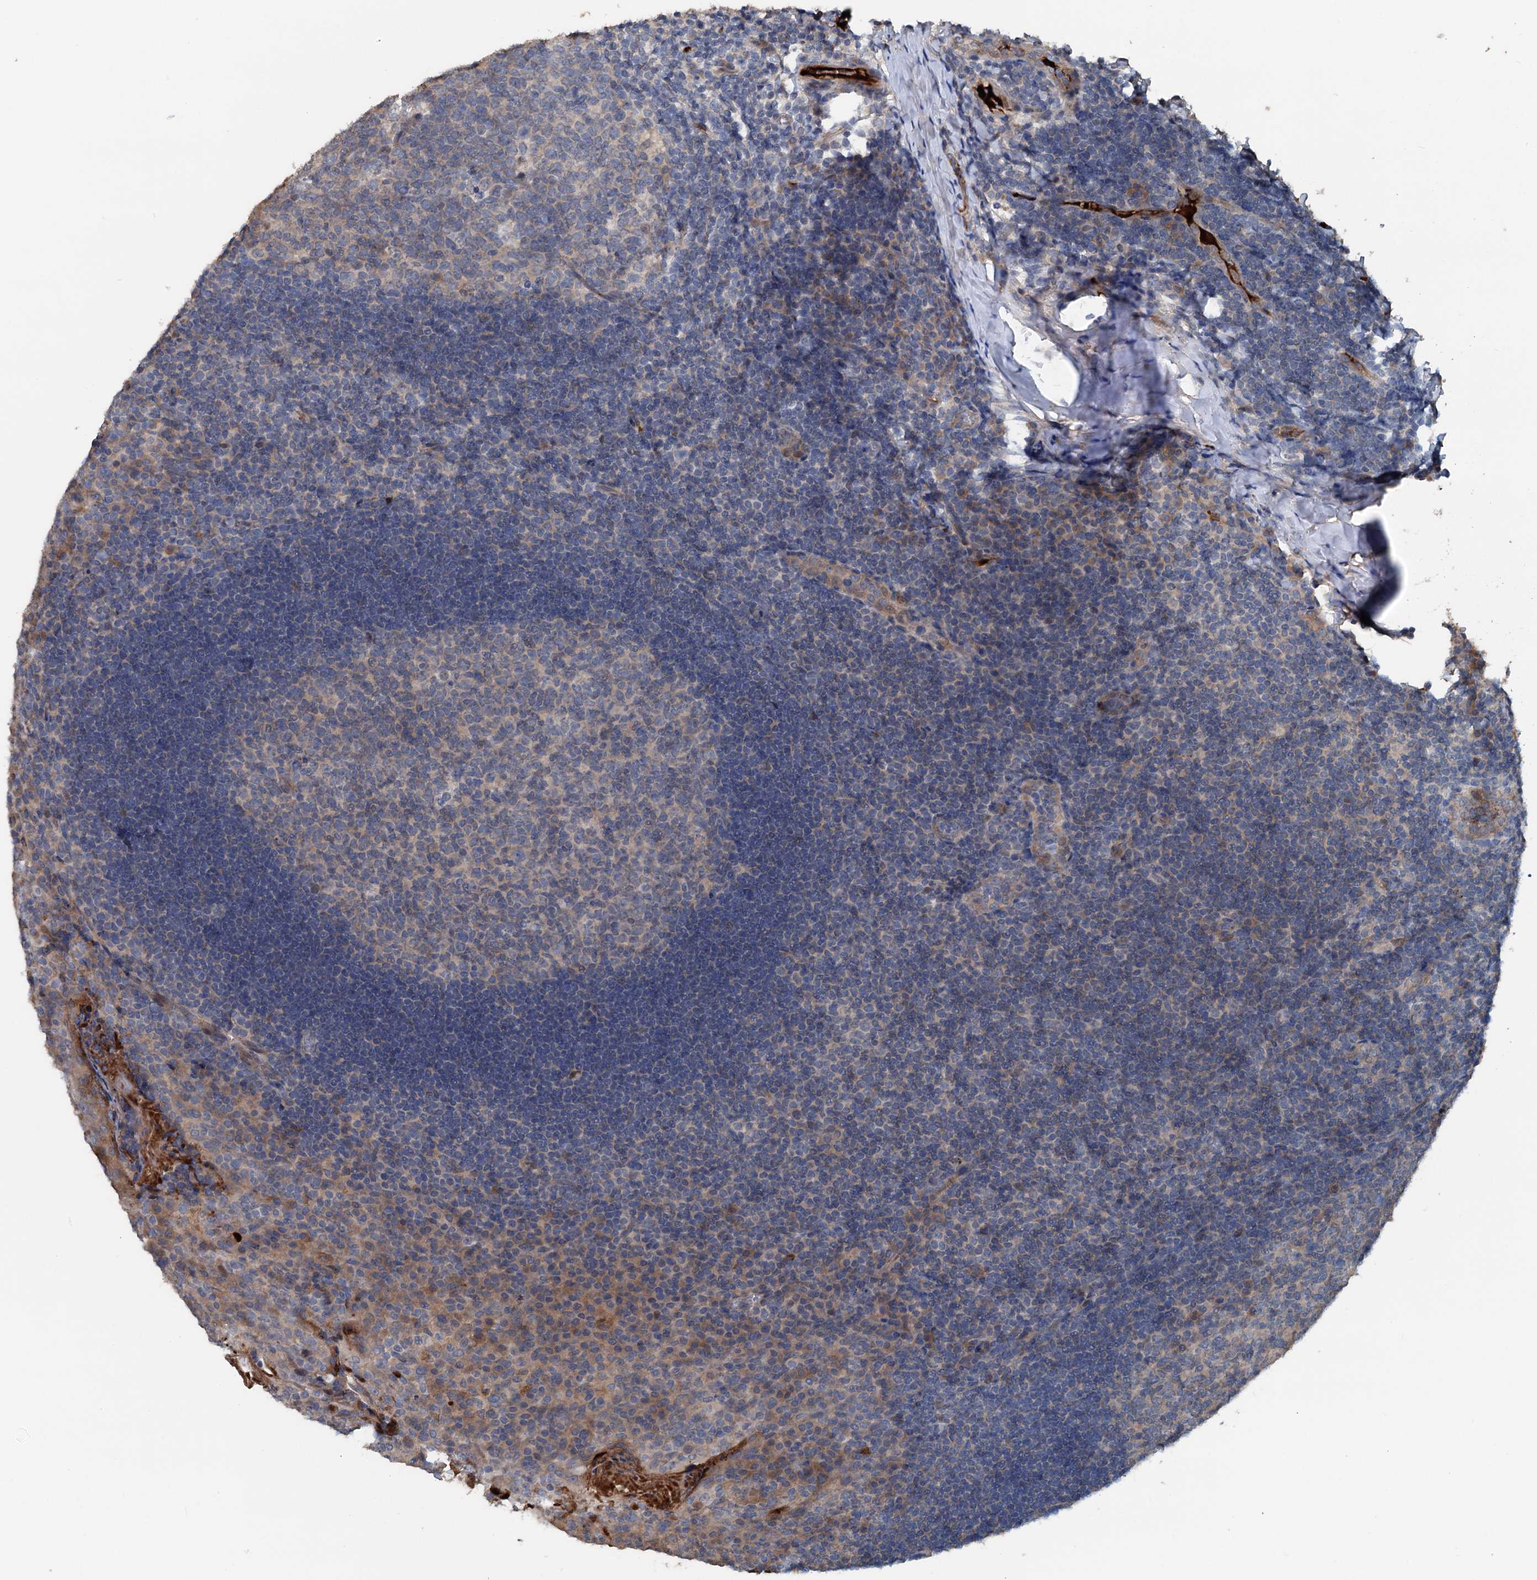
{"staining": {"intensity": "negative", "quantity": "none", "location": "none"}, "tissue": "tonsil", "cell_type": "Germinal center cells", "image_type": "normal", "snomed": [{"axis": "morphology", "description": "Normal tissue, NOS"}, {"axis": "topography", "description": "Tonsil"}], "caption": "This image is of normal tonsil stained with IHC to label a protein in brown with the nuclei are counter-stained blue. There is no positivity in germinal center cells. The staining was performed using DAB to visualize the protein expression in brown, while the nuclei were stained in blue with hematoxylin (Magnification: 20x).", "gene": "TEDC1", "patient": {"sex": "male", "age": 17}}